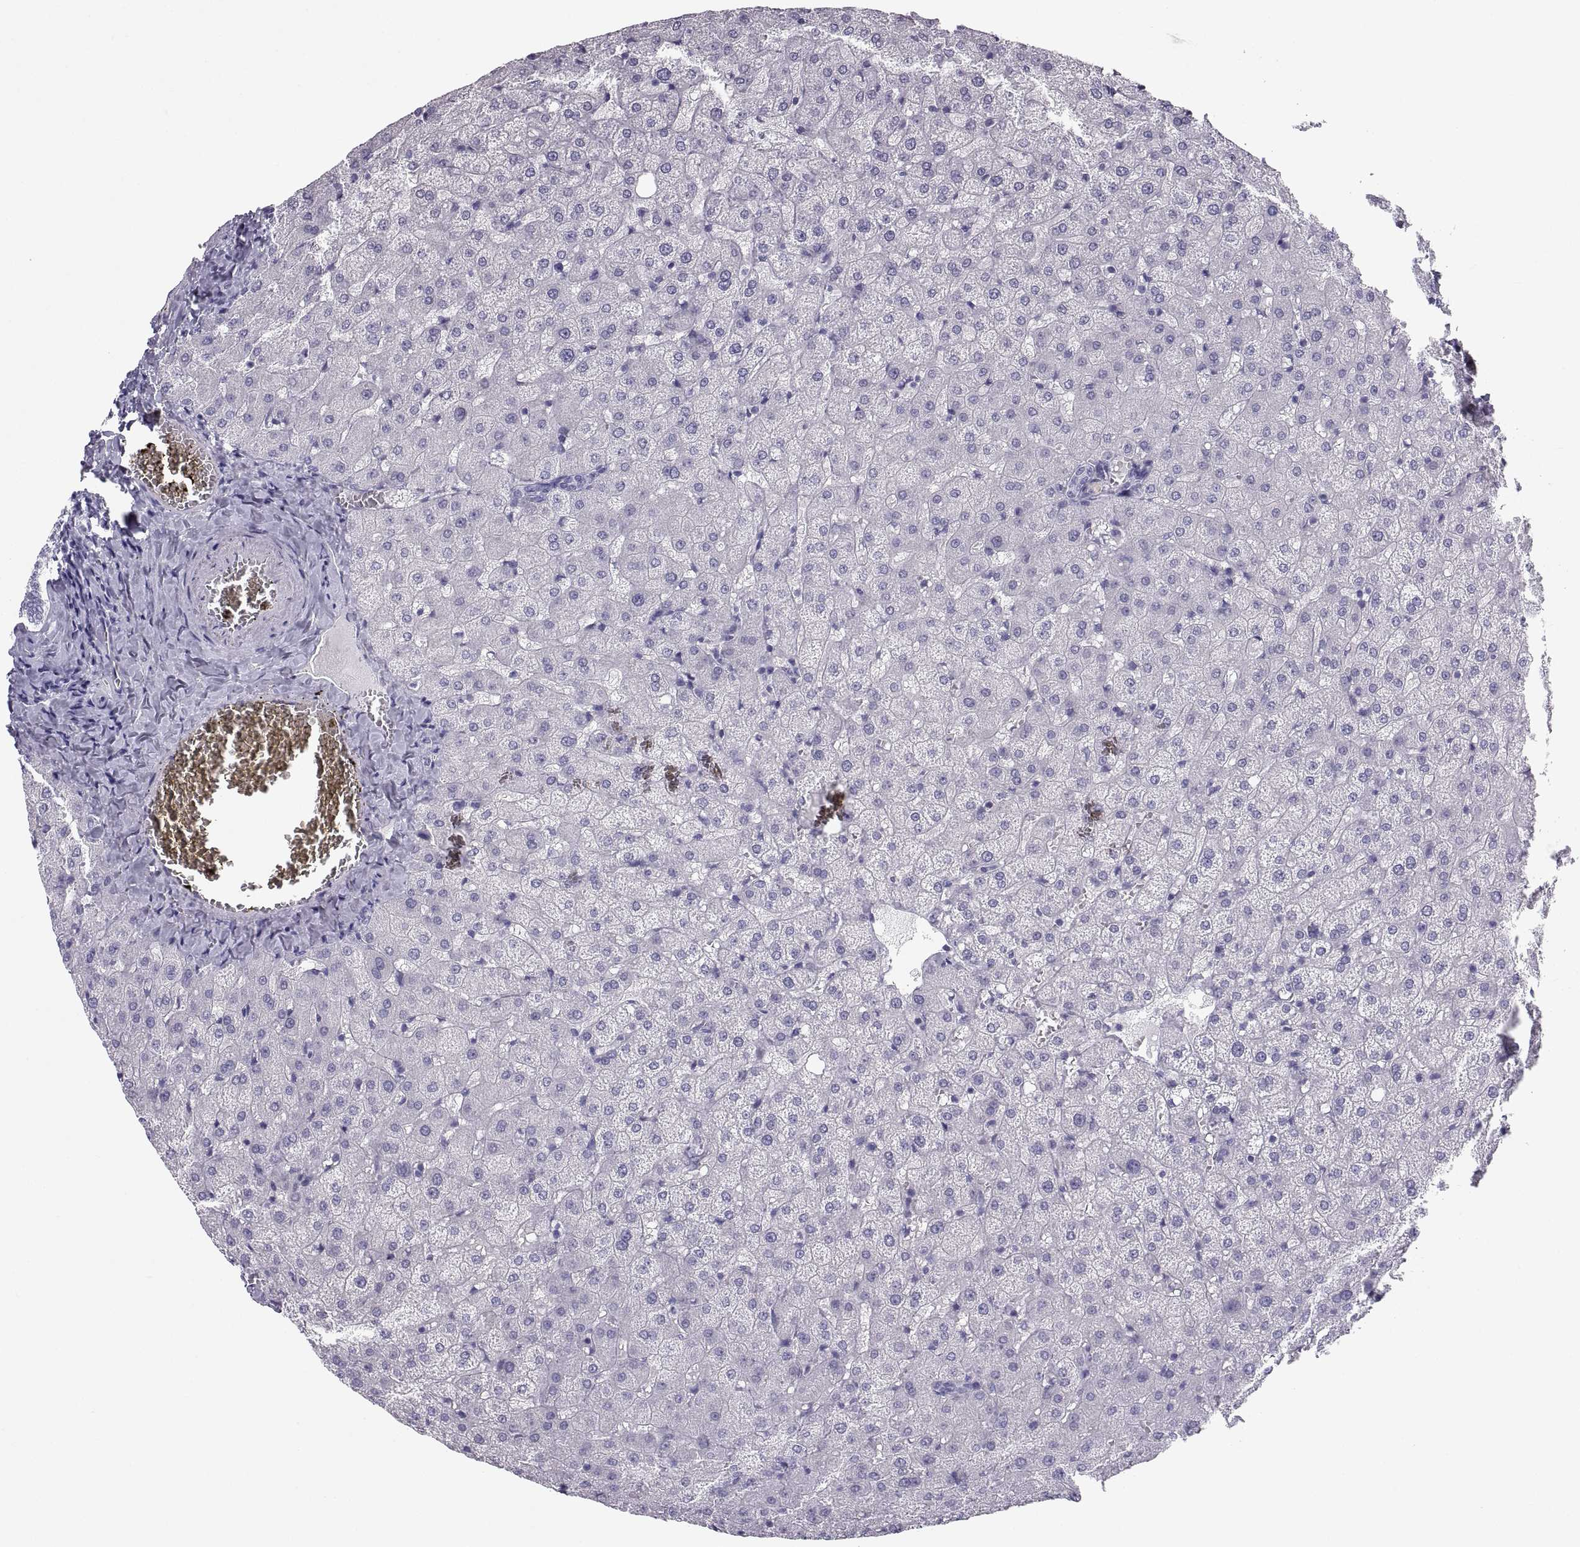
{"staining": {"intensity": "negative", "quantity": "none", "location": "none"}, "tissue": "liver", "cell_type": "Cholangiocytes", "image_type": "normal", "snomed": [{"axis": "morphology", "description": "Normal tissue, NOS"}, {"axis": "topography", "description": "Liver"}], "caption": "The photomicrograph exhibits no significant expression in cholangiocytes of liver. (DAB (3,3'-diaminobenzidine) immunohistochemistry with hematoxylin counter stain).", "gene": "PCSK1N", "patient": {"sex": "female", "age": 50}}